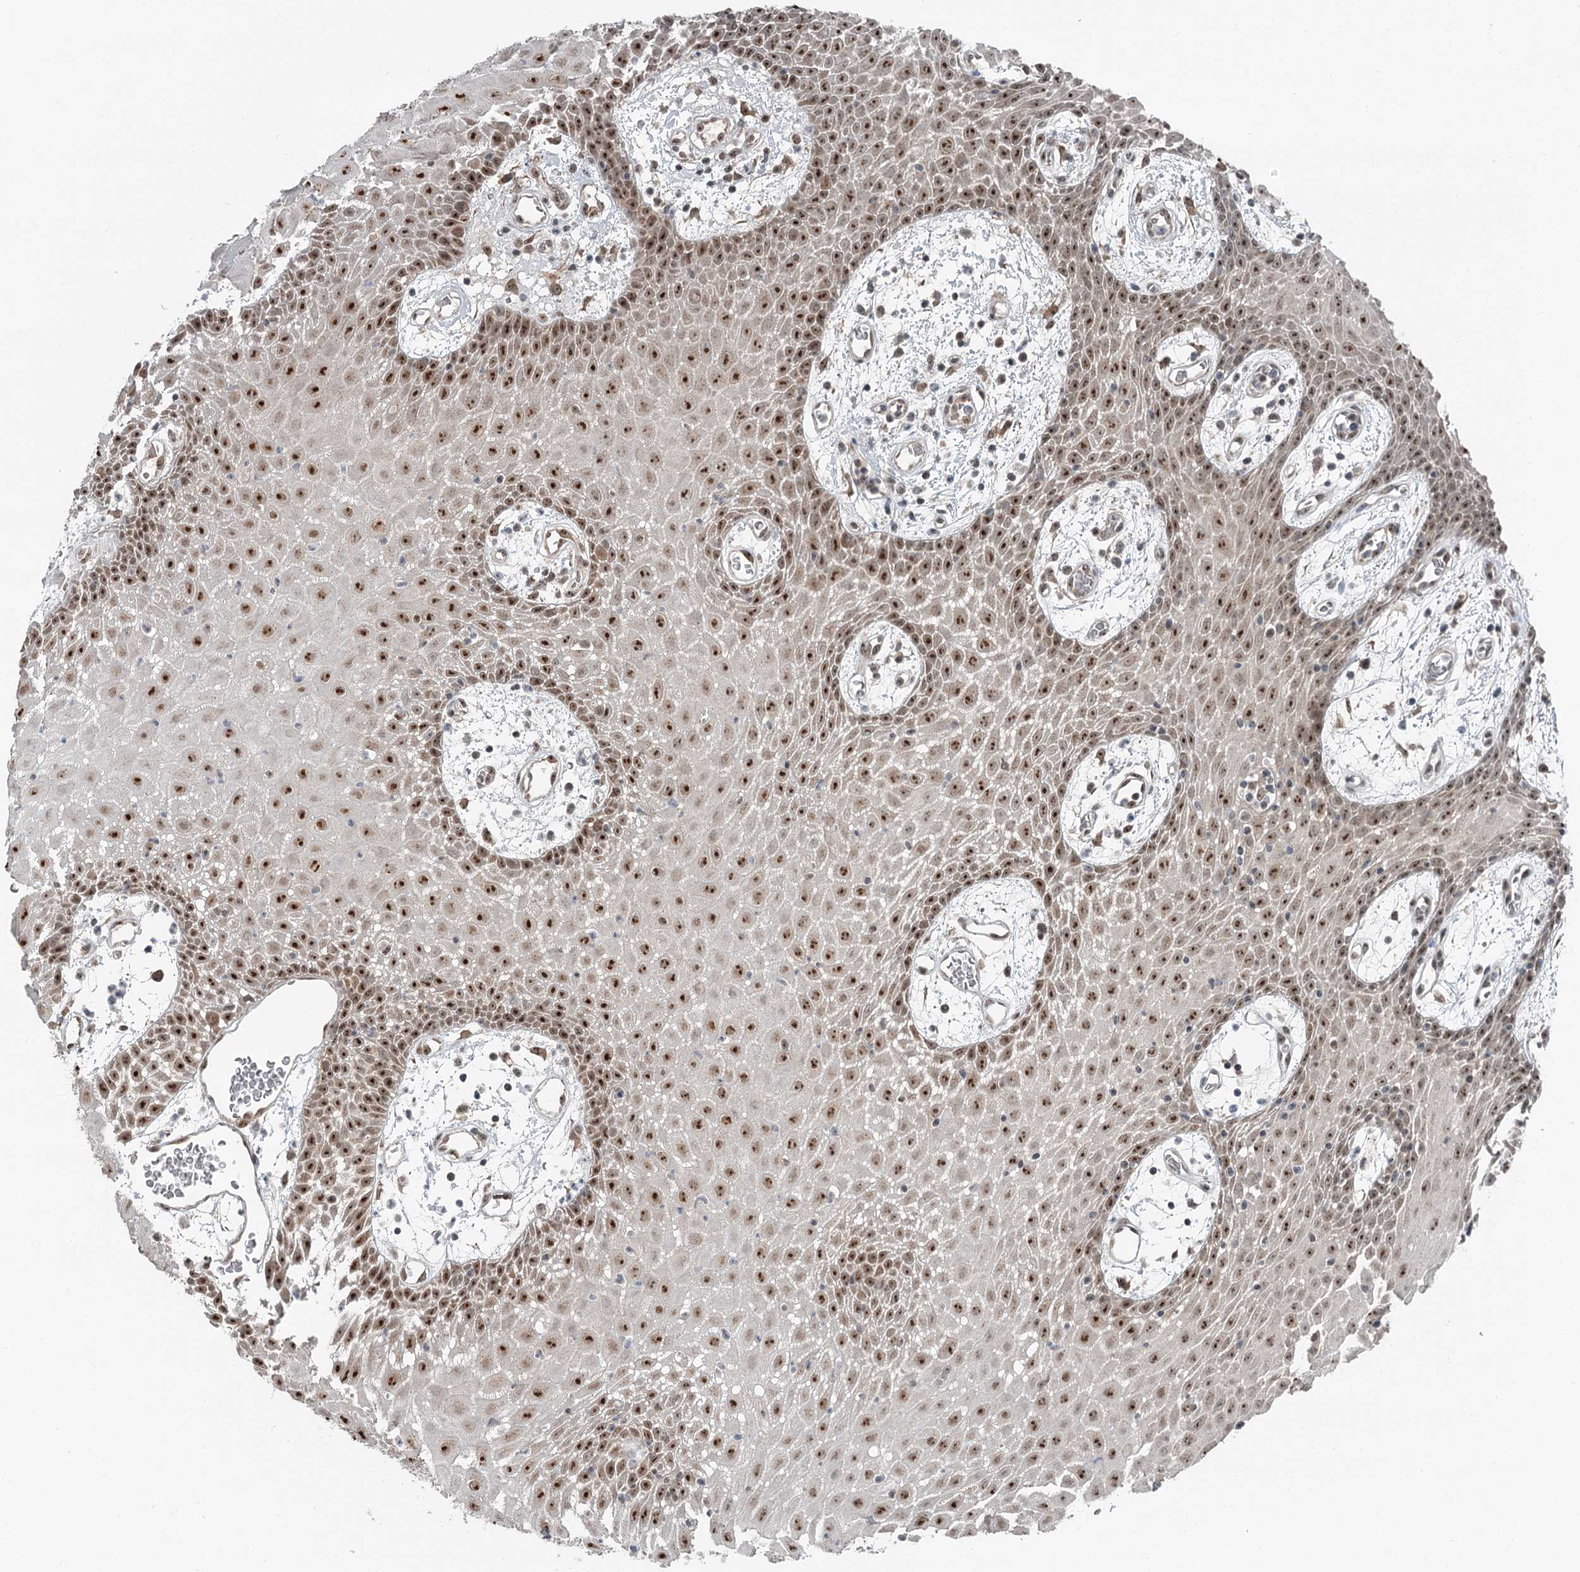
{"staining": {"intensity": "moderate", "quantity": ">75%", "location": "nuclear"}, "tissue": "oral mucosa", "cell_type": "Squamous epithelial cells", "image_type": "normal", "snomed": [{"axis": "morphology", "description": "Normal tissue, NOS"}, {"axis": "topography", "description": "Skeletal muscle"}, {"axis": "topography", "description": "Oral tissue"}, {"axis": "topography", "description": "Salivary gland"}, {"axis": "topography", "description": "Peripheral nerve tissue"}], "caption": "Squamous epithelial cells demonstrate medium levels of moderate nuclear positivity in about >75% of cells in normal human oral mucosa.", "gene": "EXOSC1", "patient": {"sex": "male", "age": 54}}